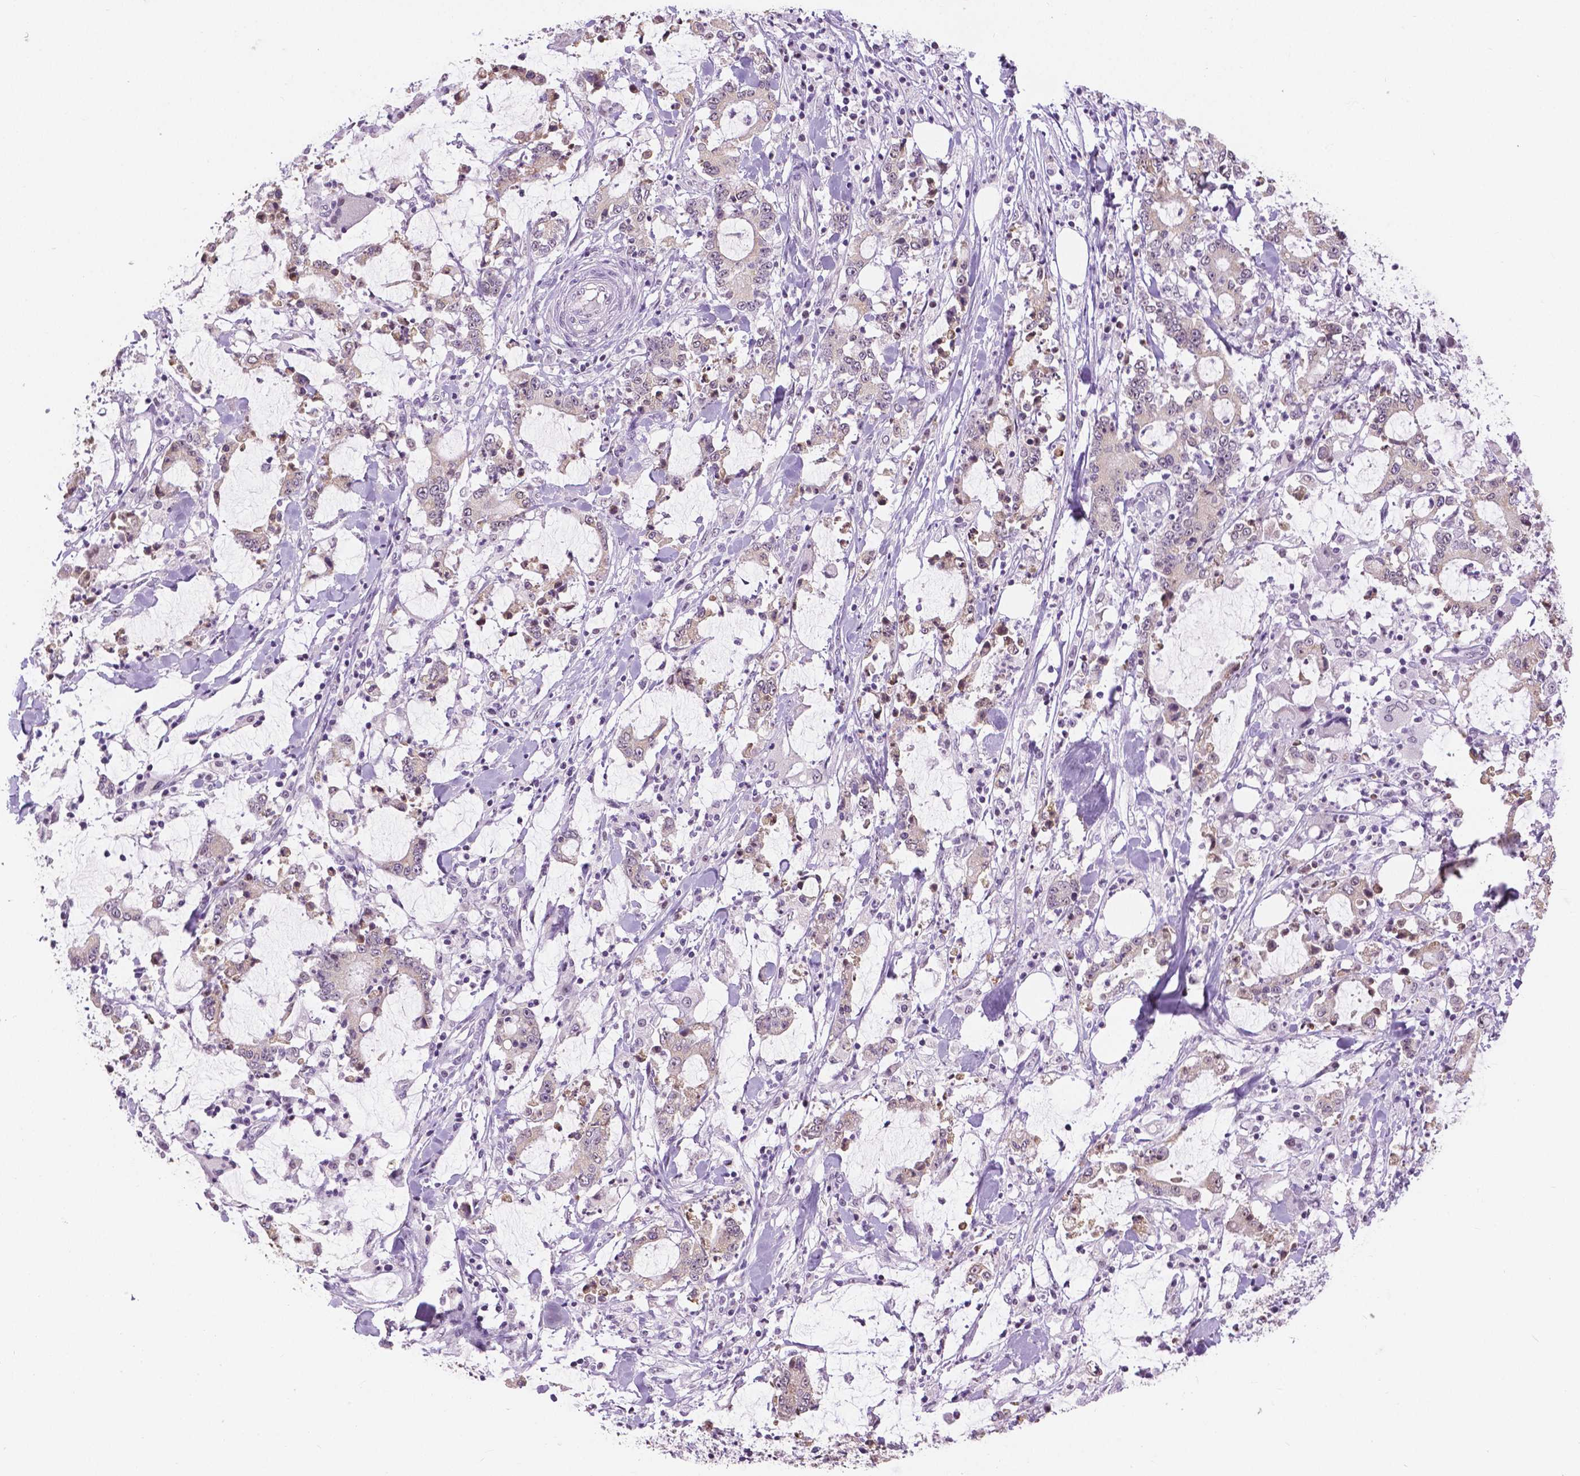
{"staining": {"intensity": "negative", "quantity": "none", "location": "none"}, "tissue": "stomach cancer", "cell_type": "Tumor cells", "image_type": "cancer", "snomed": [{"axis": "morphology", "description": "Adenocarcinoma, NOS"}, {"axis": "topography", "description": "Stomach, upper"}], "caption": "Photomicrograph shows no protein expression in tumor cells of stomach cancer tissue. The staining was performed using DAB (3,3'-diaminobenzidine) to visualize the protein expression in brown, while the nuclei were stained in blue with hematoxylin (Magnification: 20x).", "gene": "NHP2", "patient": {"sex": "male", "age": 68}}